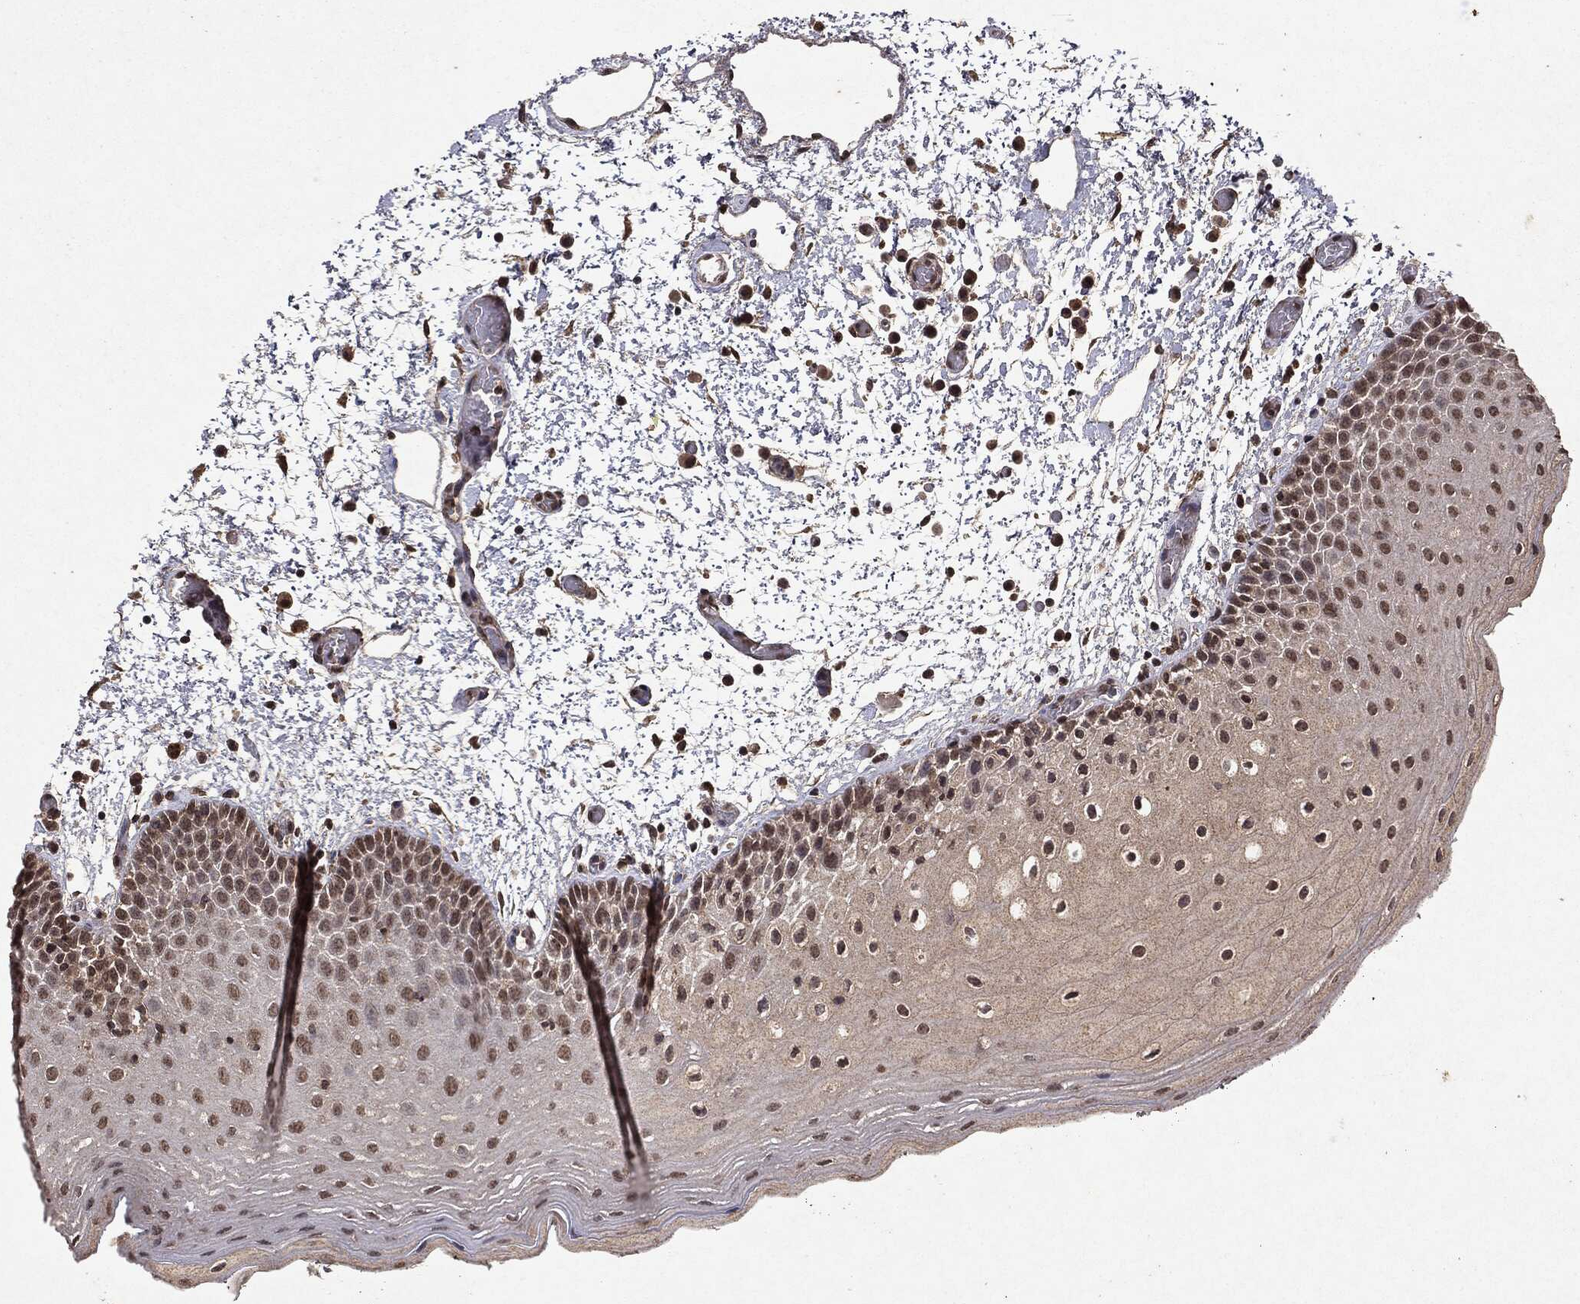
{"staining": {"intensity": "moderate", "quantity": "25%-75%", "location": "nuclear"}, "tissue": "oral mucosa", "cell_type": "Squamous epithelial cells", "image_type": "normal", "snomed": [{"axis": "morphology", "description": "Normal tissue, NOS"}, {"axis": "morphology", "description": "Squamous cell carcinoma, NOS"}, {"axis": "topography", "description": "Oral tissue"}, {"axis": "topography", "description": "Tounge, NOS"}, {"axis": "topography", "description": "Head-Neck"}], "caption": "Immunohistochemical staining of normal human oral mucosa displays 25%-75% levels of moderate nuclear protein positivity in about 25%-75% of squamous epithelial cells.", "gene": "PEBP1", "patient": {"sex": "female", "age": 80}}